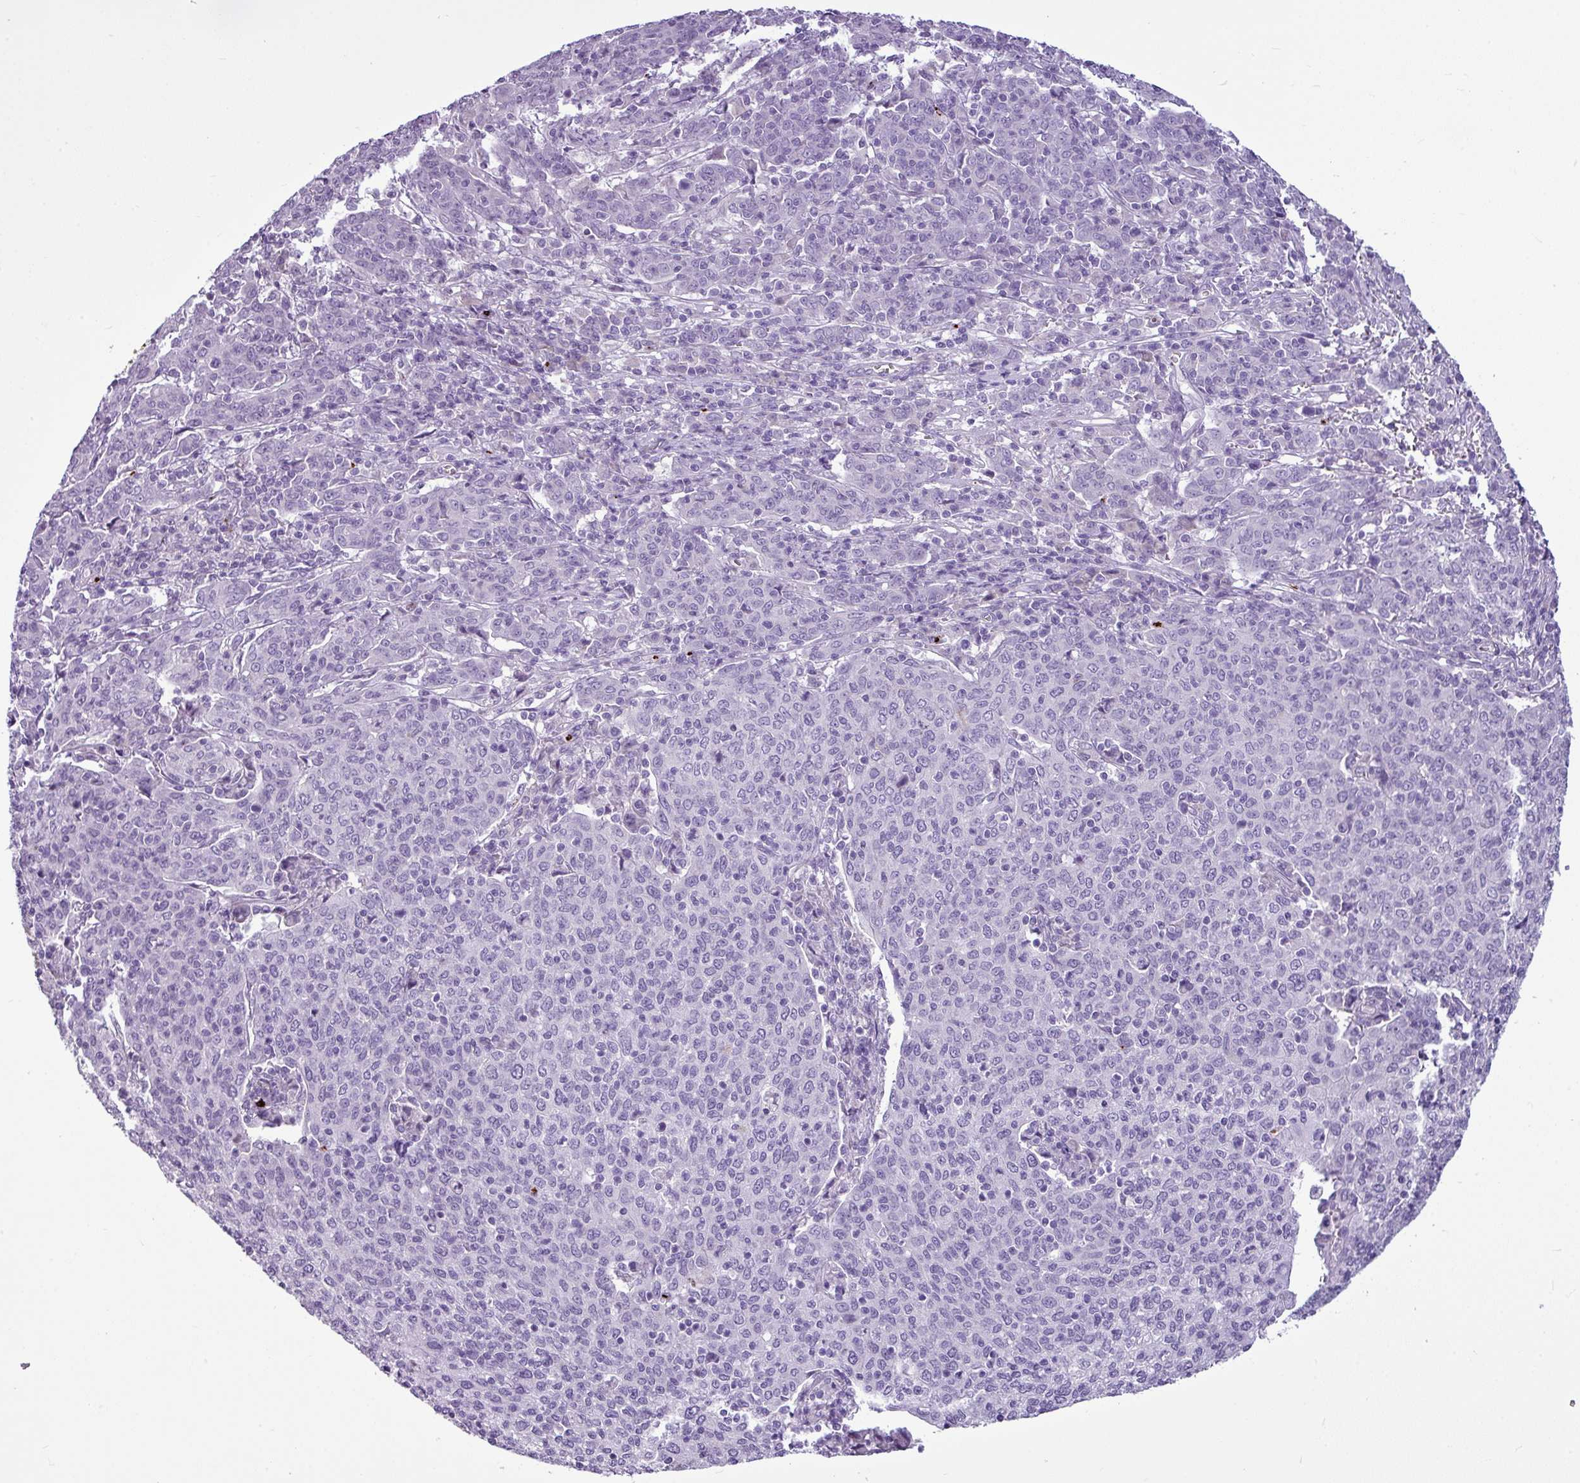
{"staining": {"intensity": "negative", "quantity": "none", "location": "none"}, "tissue": "cervical cancer", "cell_type": "Tumor cells", "image_type": "cancer", "snomed": [{"axis": "morphology", "description": "Squamous cell carcinoma, NOS"}, {"axis": "topography", "description": "Cervix"}], "caption": "Image shows no protein positivity in tumor cells of squamous cell carcinoma (cervical) tissue. The staining was performed using DAB (3,3'-diaminobenzidine) to visualize the protein expression in brown, while the nuclei were stained in blue with hematoxylin (Magnification: 20x).", "gene": "IL17A", "patient": {"sex": "female", "age": 67}}